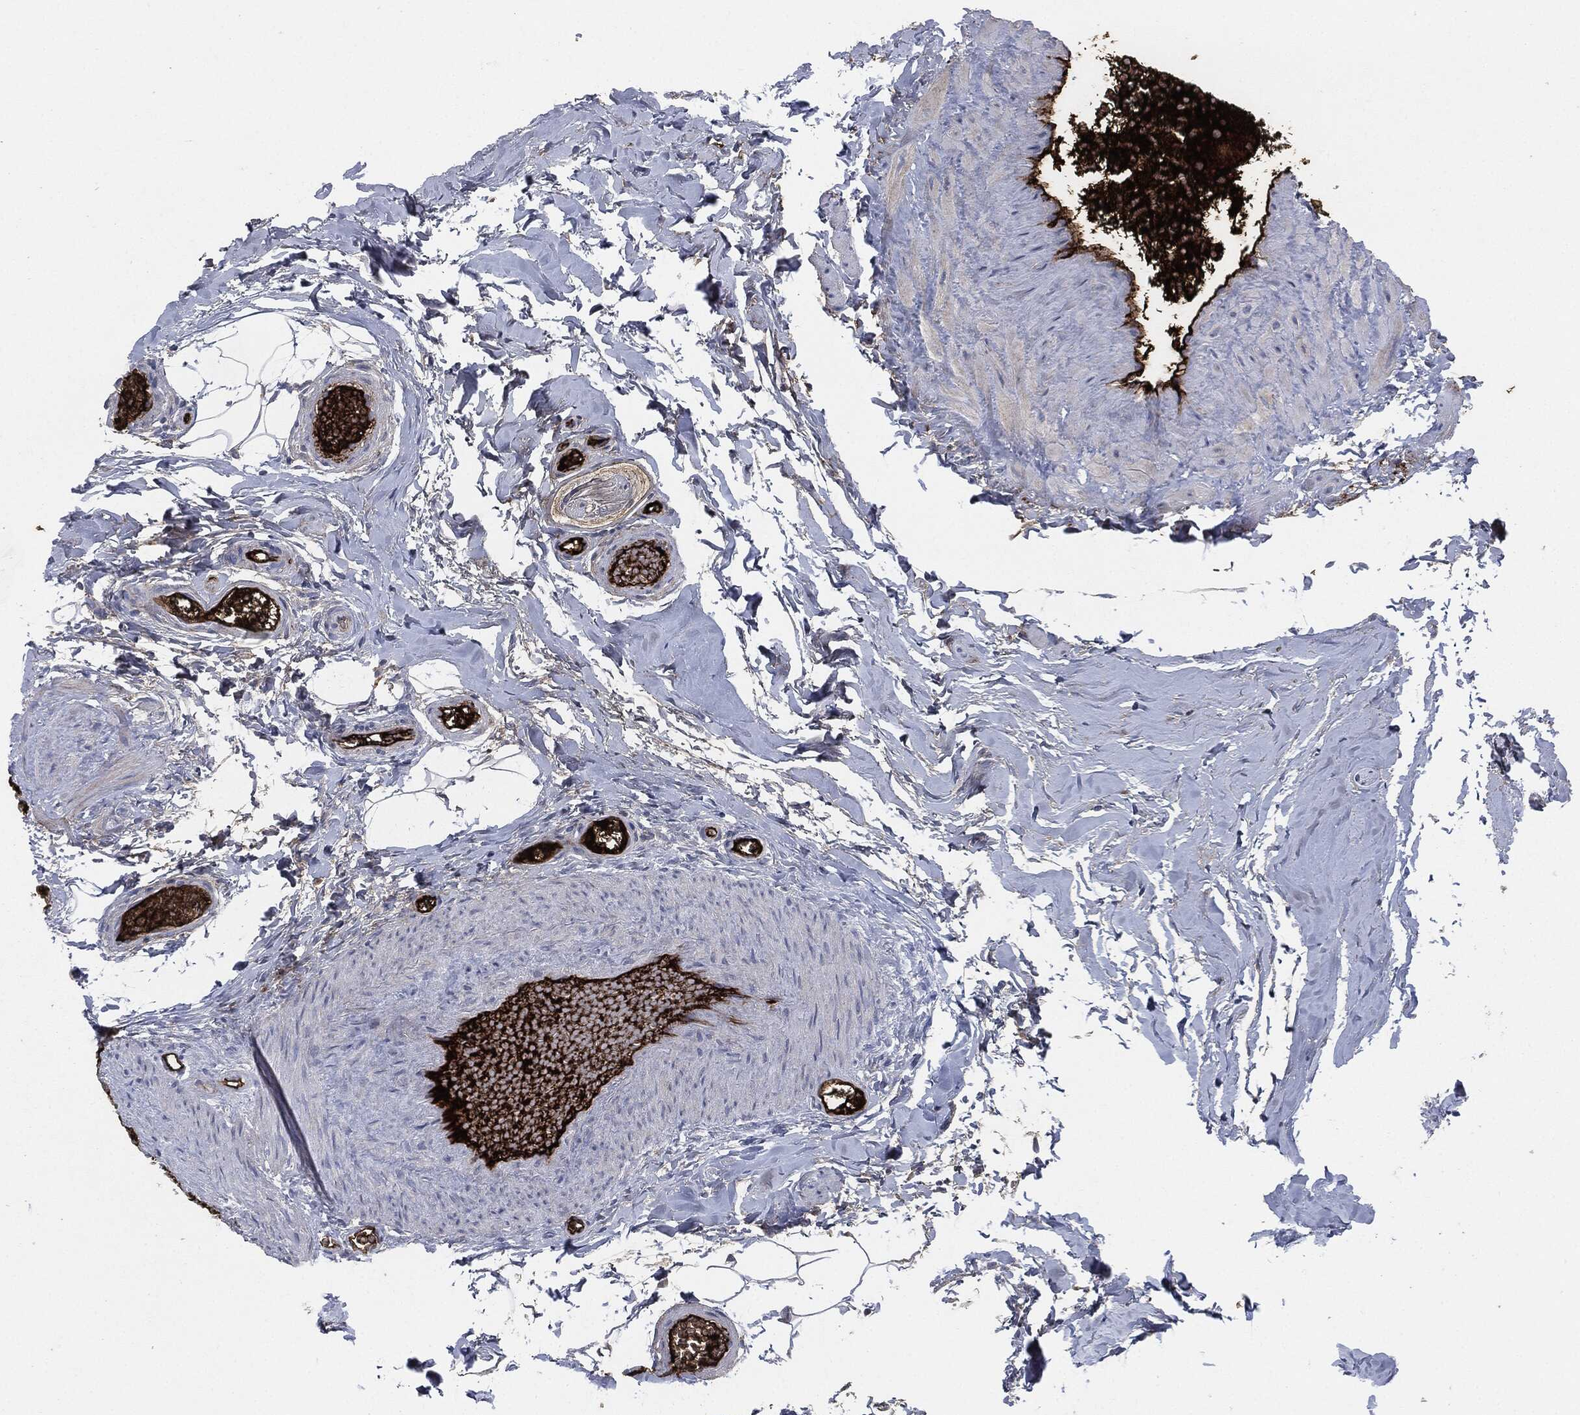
{"staining": {"intensity": "strong", "quantity": ">75%", "location": "cytoplasmic/membranous"}, "tissue": "adipose tissue", "cell_type": "Adipocytes", "image_type": "normal", "snomed": [{"axis": "morphology", "description": "Normal tissue, NOS"}, {"axis": "topography", "description": "Soft tissue"}, {"axis": "topography", "description": "Vascular tissue"}], "caption": "This image displays immunohistochemistry staining of benign adipose tissue, with high strong cytoplasmic/membranous expression in about >75% of adipocytes.", "gene": "APOB", "patient": {"sex": "male", "age": 41}}